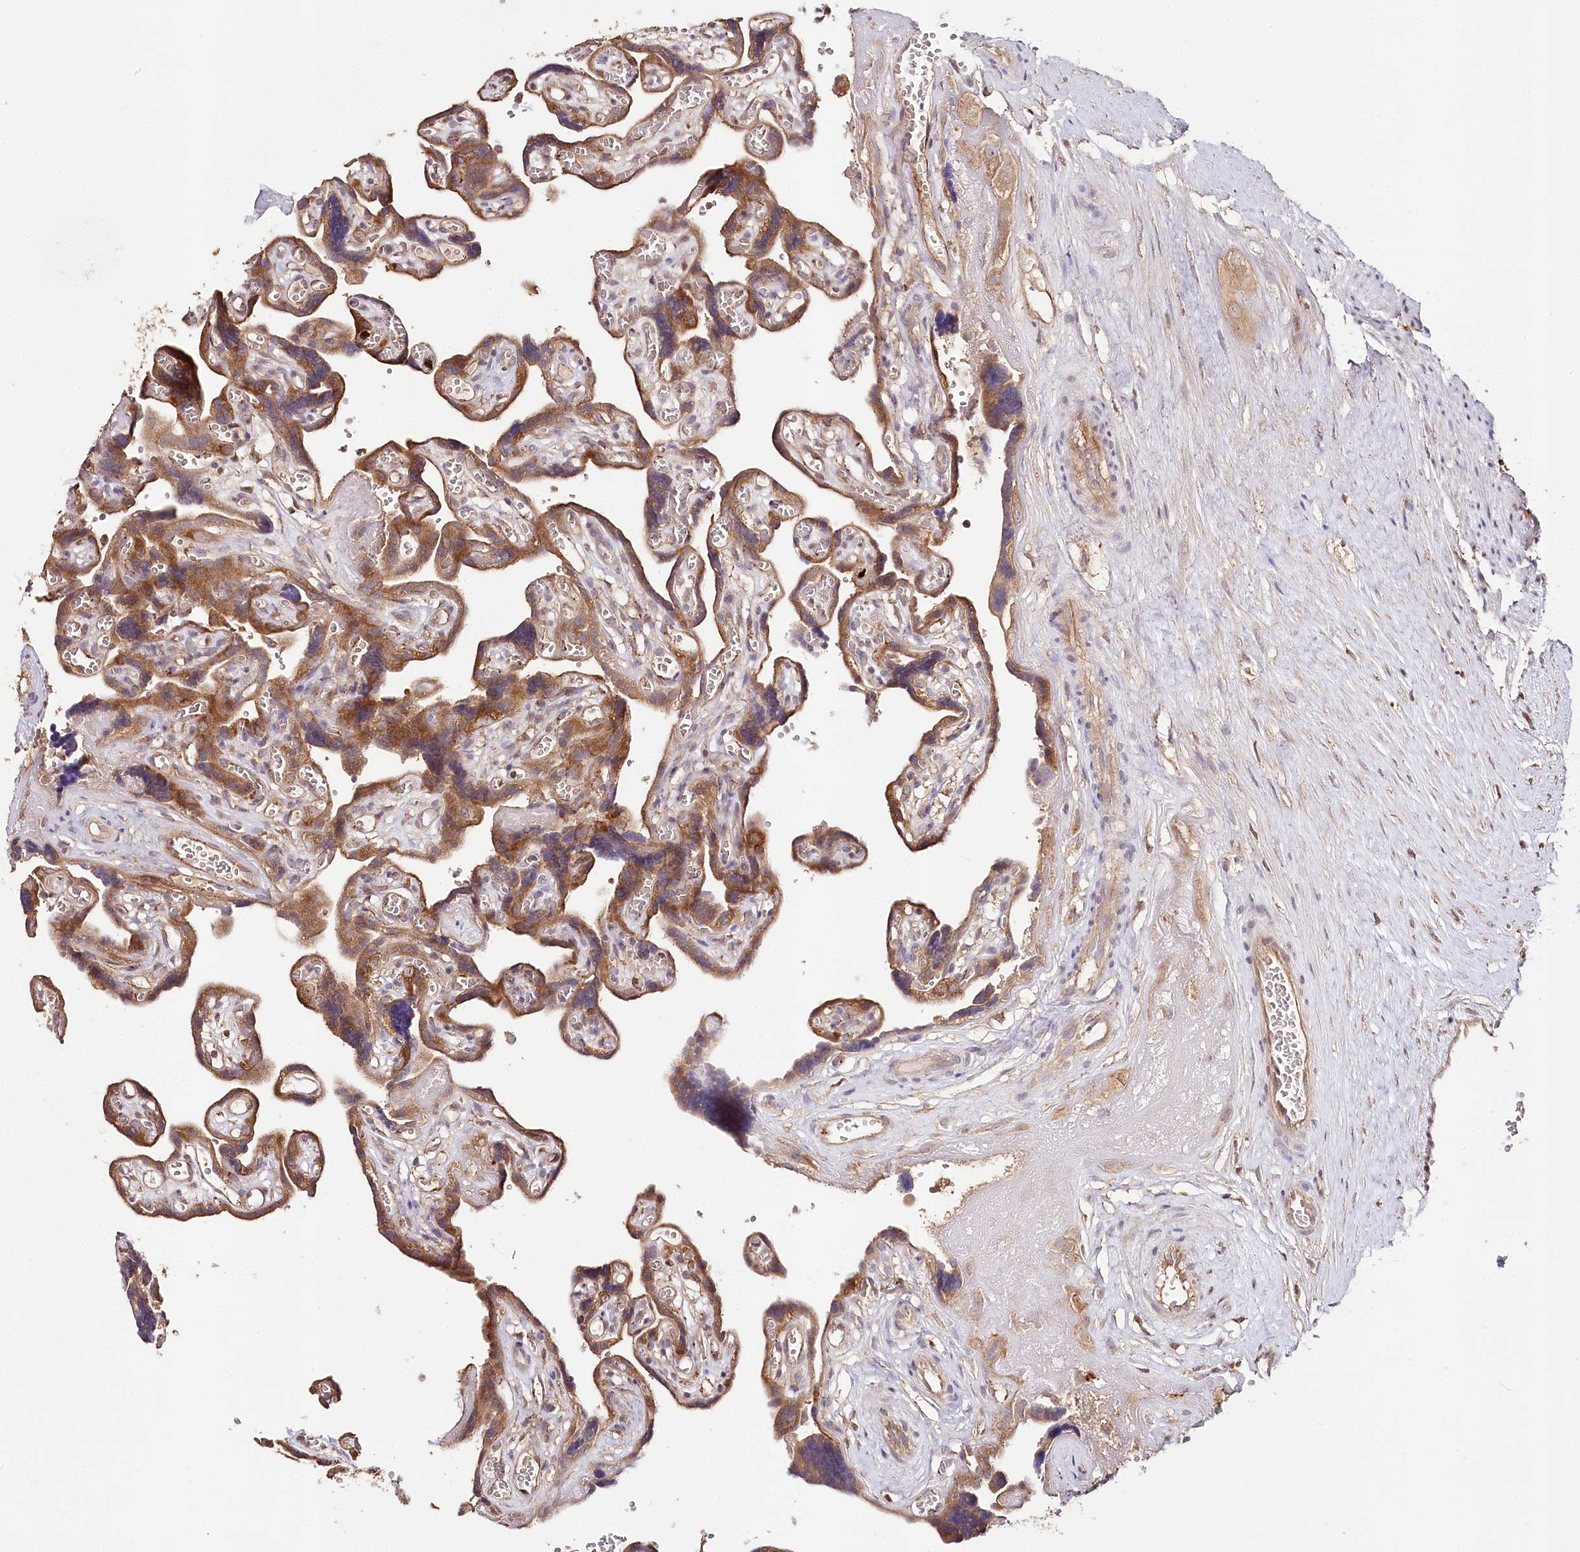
{"staining": {"intensity": "strong", "quantity": ">75%", "location": "cytoplasmic/membranous"}, "tissue": "placenta", "cell_type": "Trophoblastic cells", "image_type": "normal", "snomed": [{"axis": "morphology", "description": "Normal tissue, NOS"}, {"axis": "topography", "description": "Placenta"}], "caption": "Protein positivity by immunohistochemistry (IHC) reveals strong cytoplasmic/membranous expression in about >75% of trophoblastic cells in normal placenta.", "gene": "DMXL1", "patient": {"sex": "female", "age": 30}}